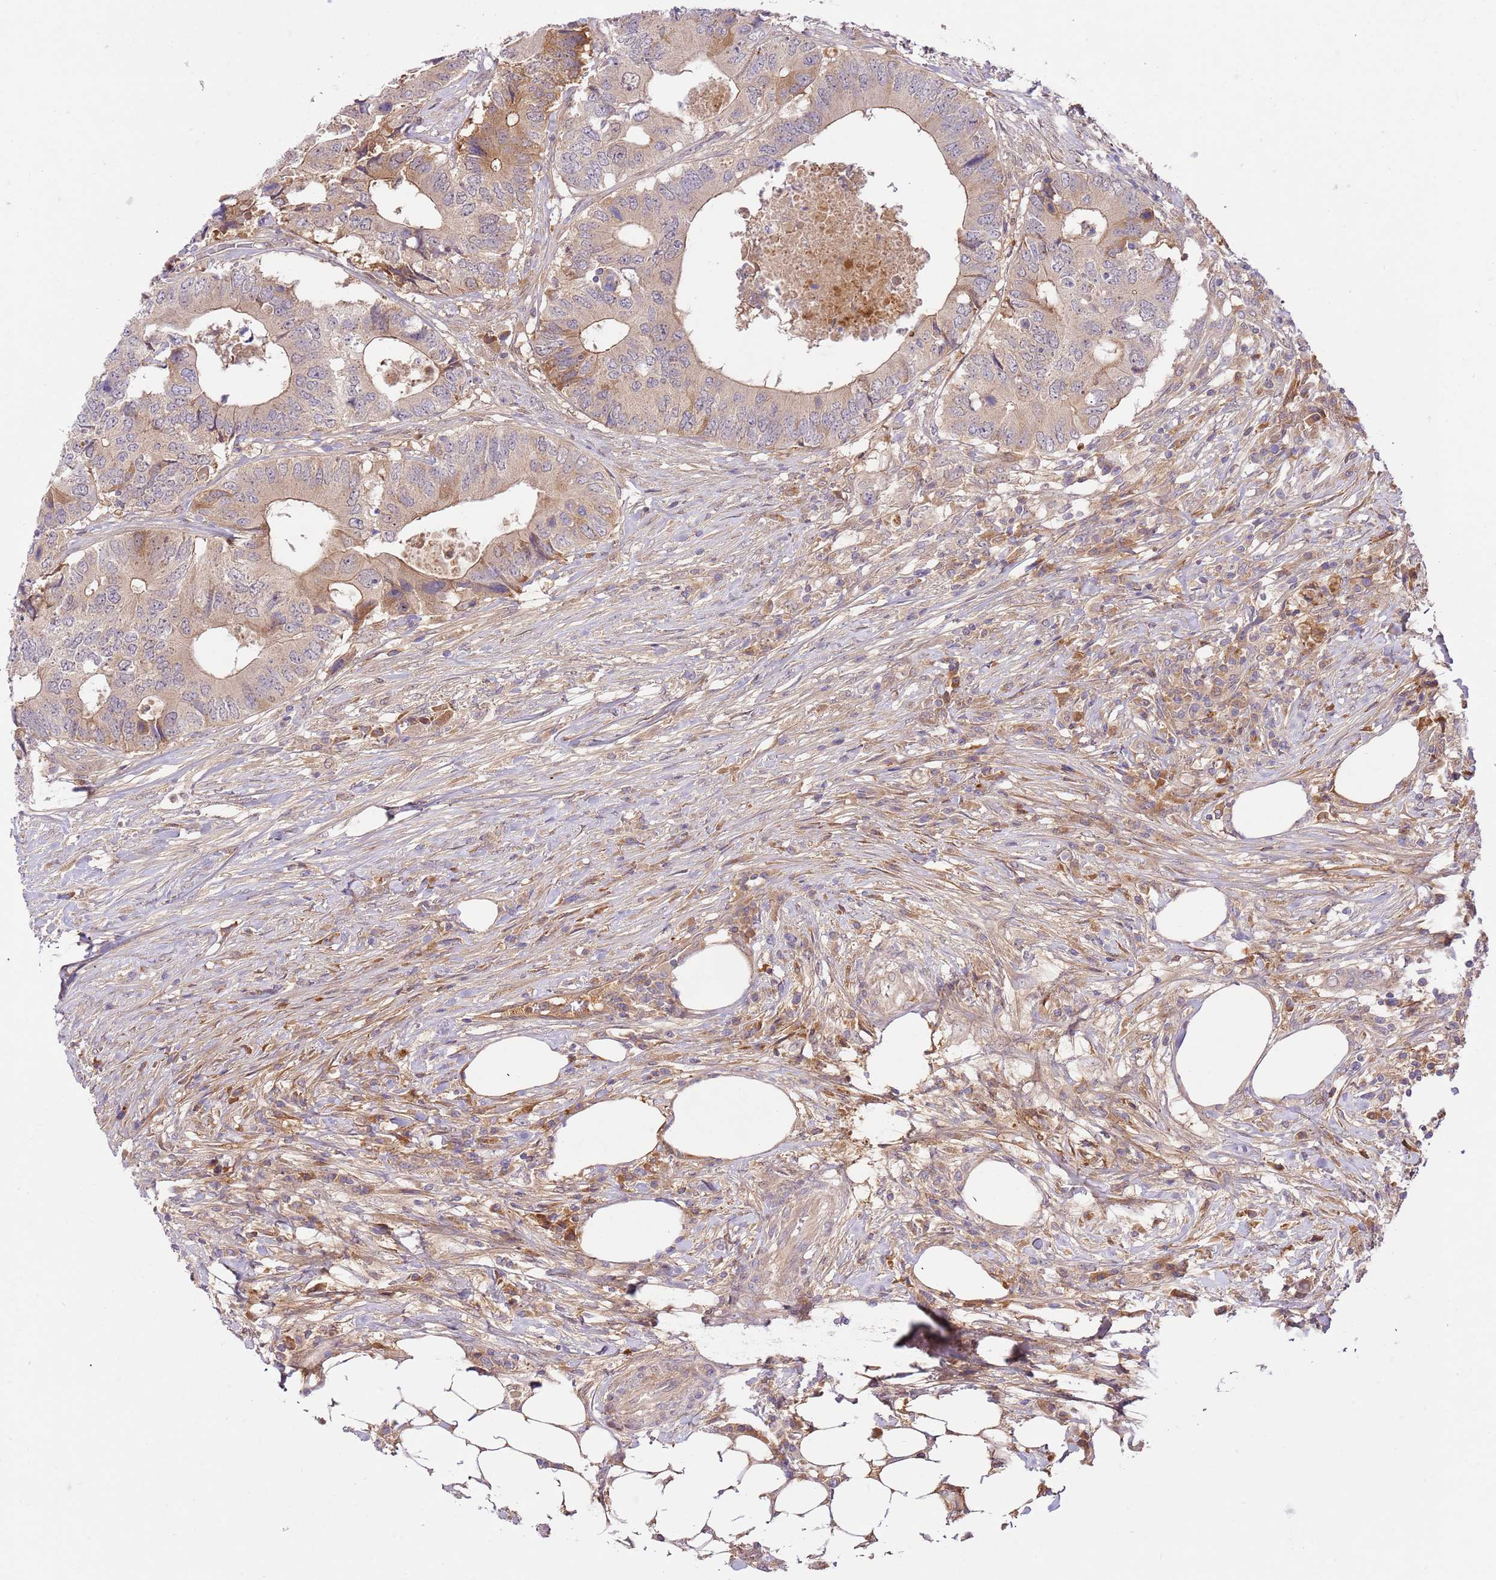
{"staining": {"intensity": "moderate", "quantity": "<25%", "location": "cytoplasmic/membranous"}, "tissue": "colorectal cancer", "cell_type": "Tumor cells", "image_type": "cancer", "snomed": [{"axis": "morphology", "description": "Adenocarcinoma, NOS"}, {"axis": "topography", "description": "Colon"}], "caption": "There is low levels of moderate cytoplasmic/membranous expression in tumor cells of colorectal adenocarcinoma, as demonstrated by immunohistochemical staining (brown color).", "gene": "C8G", "patient": {"sex": "male", "age": 71}}